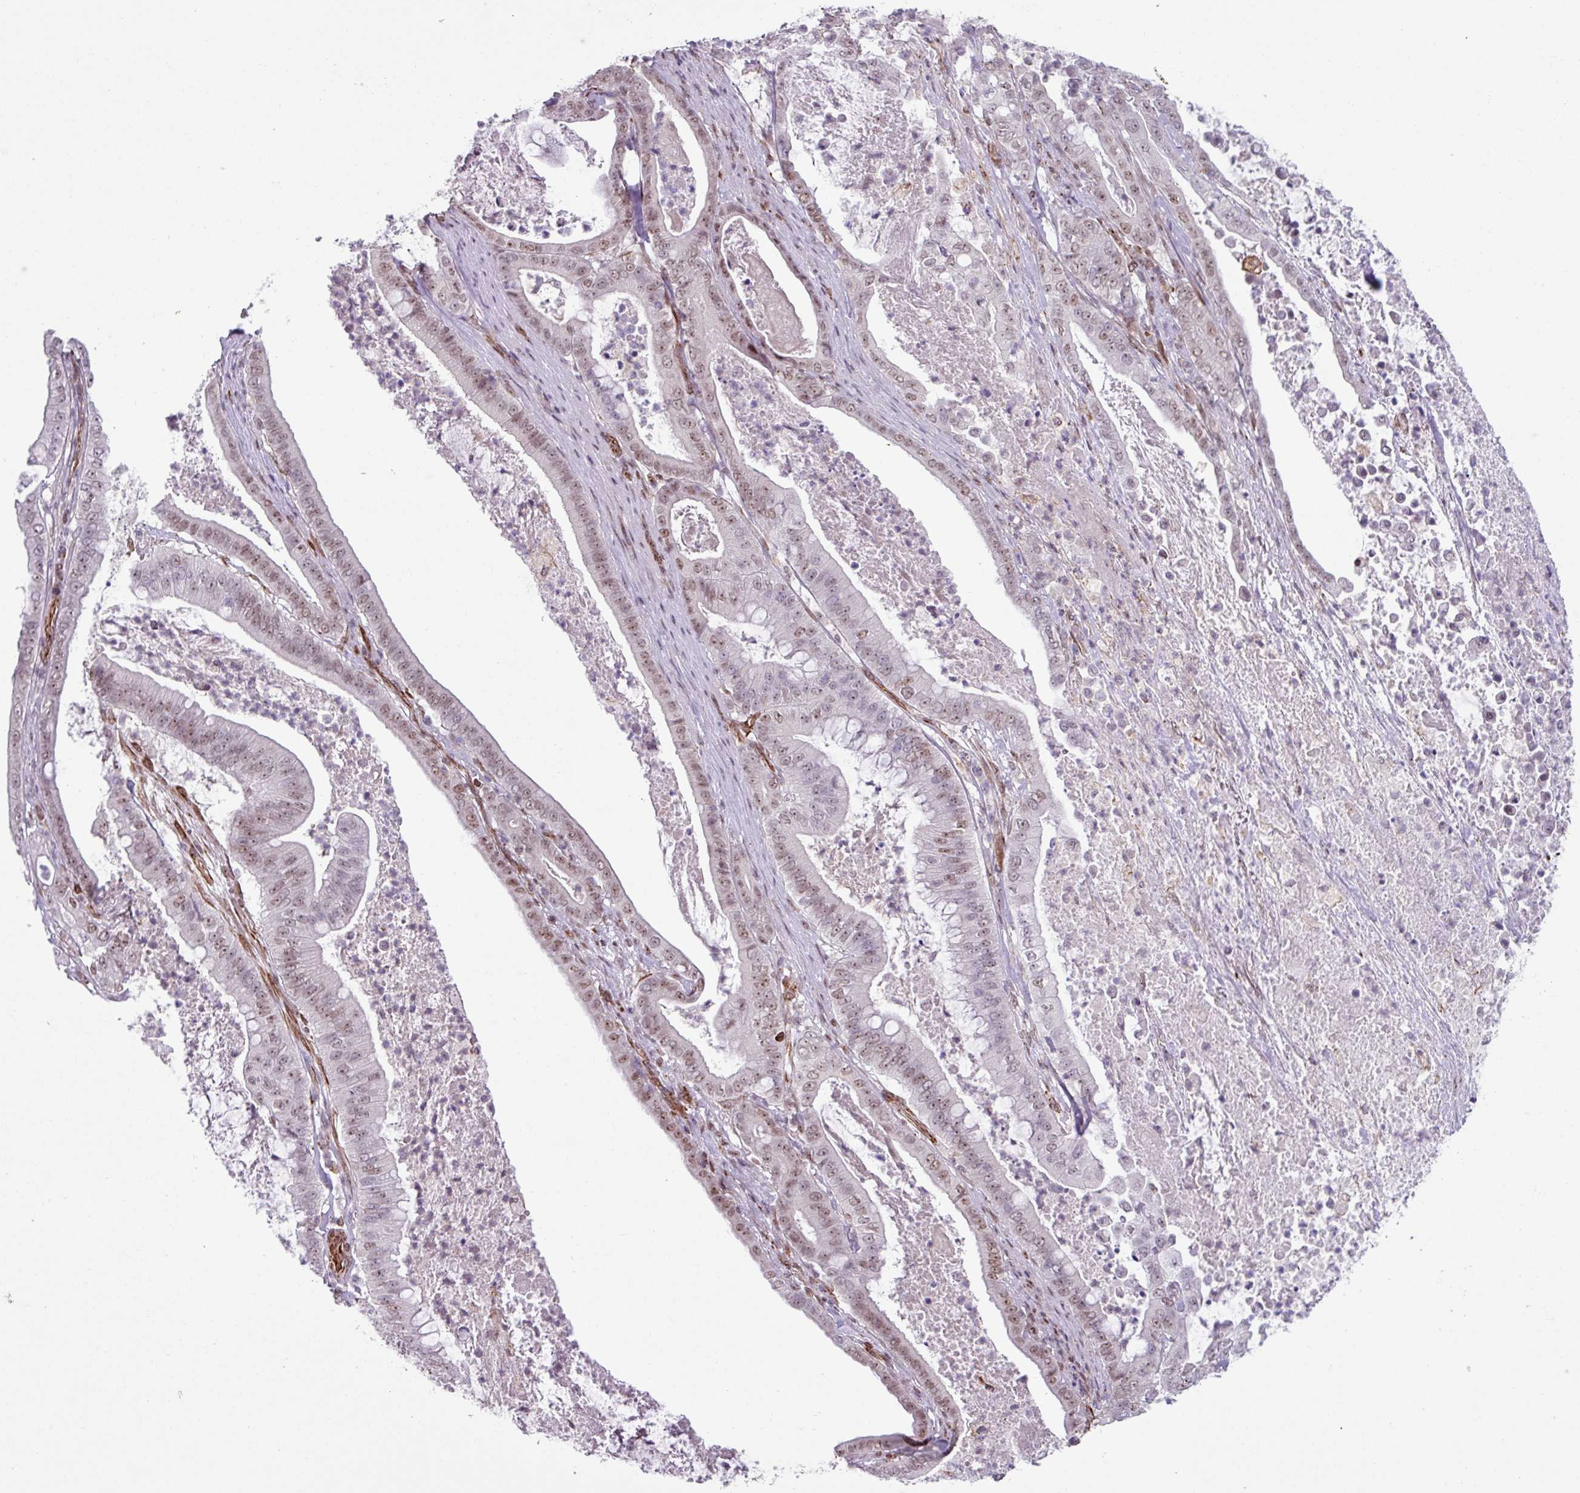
{"staining": {"intensity": "weak", "quantity": "25%-75%", "location": "nuclear"}, "tissue": "pancreatic cancer", "cell_type": "Tumor cells", "image_type": "cancer", "snomed": [{"axis": "morphology", "description": "Adenocarcinoma, NOS"}, {"axis": "topography", "description": "Pancreas"}], "caption": "Immunohistochemical staining of human pancreatic cancer exhibits weak nuclear protein positivity in about 25%-75% of tumor cells.", "gene": "CHD3", "patient": {"sex": "male", "age": 71}}